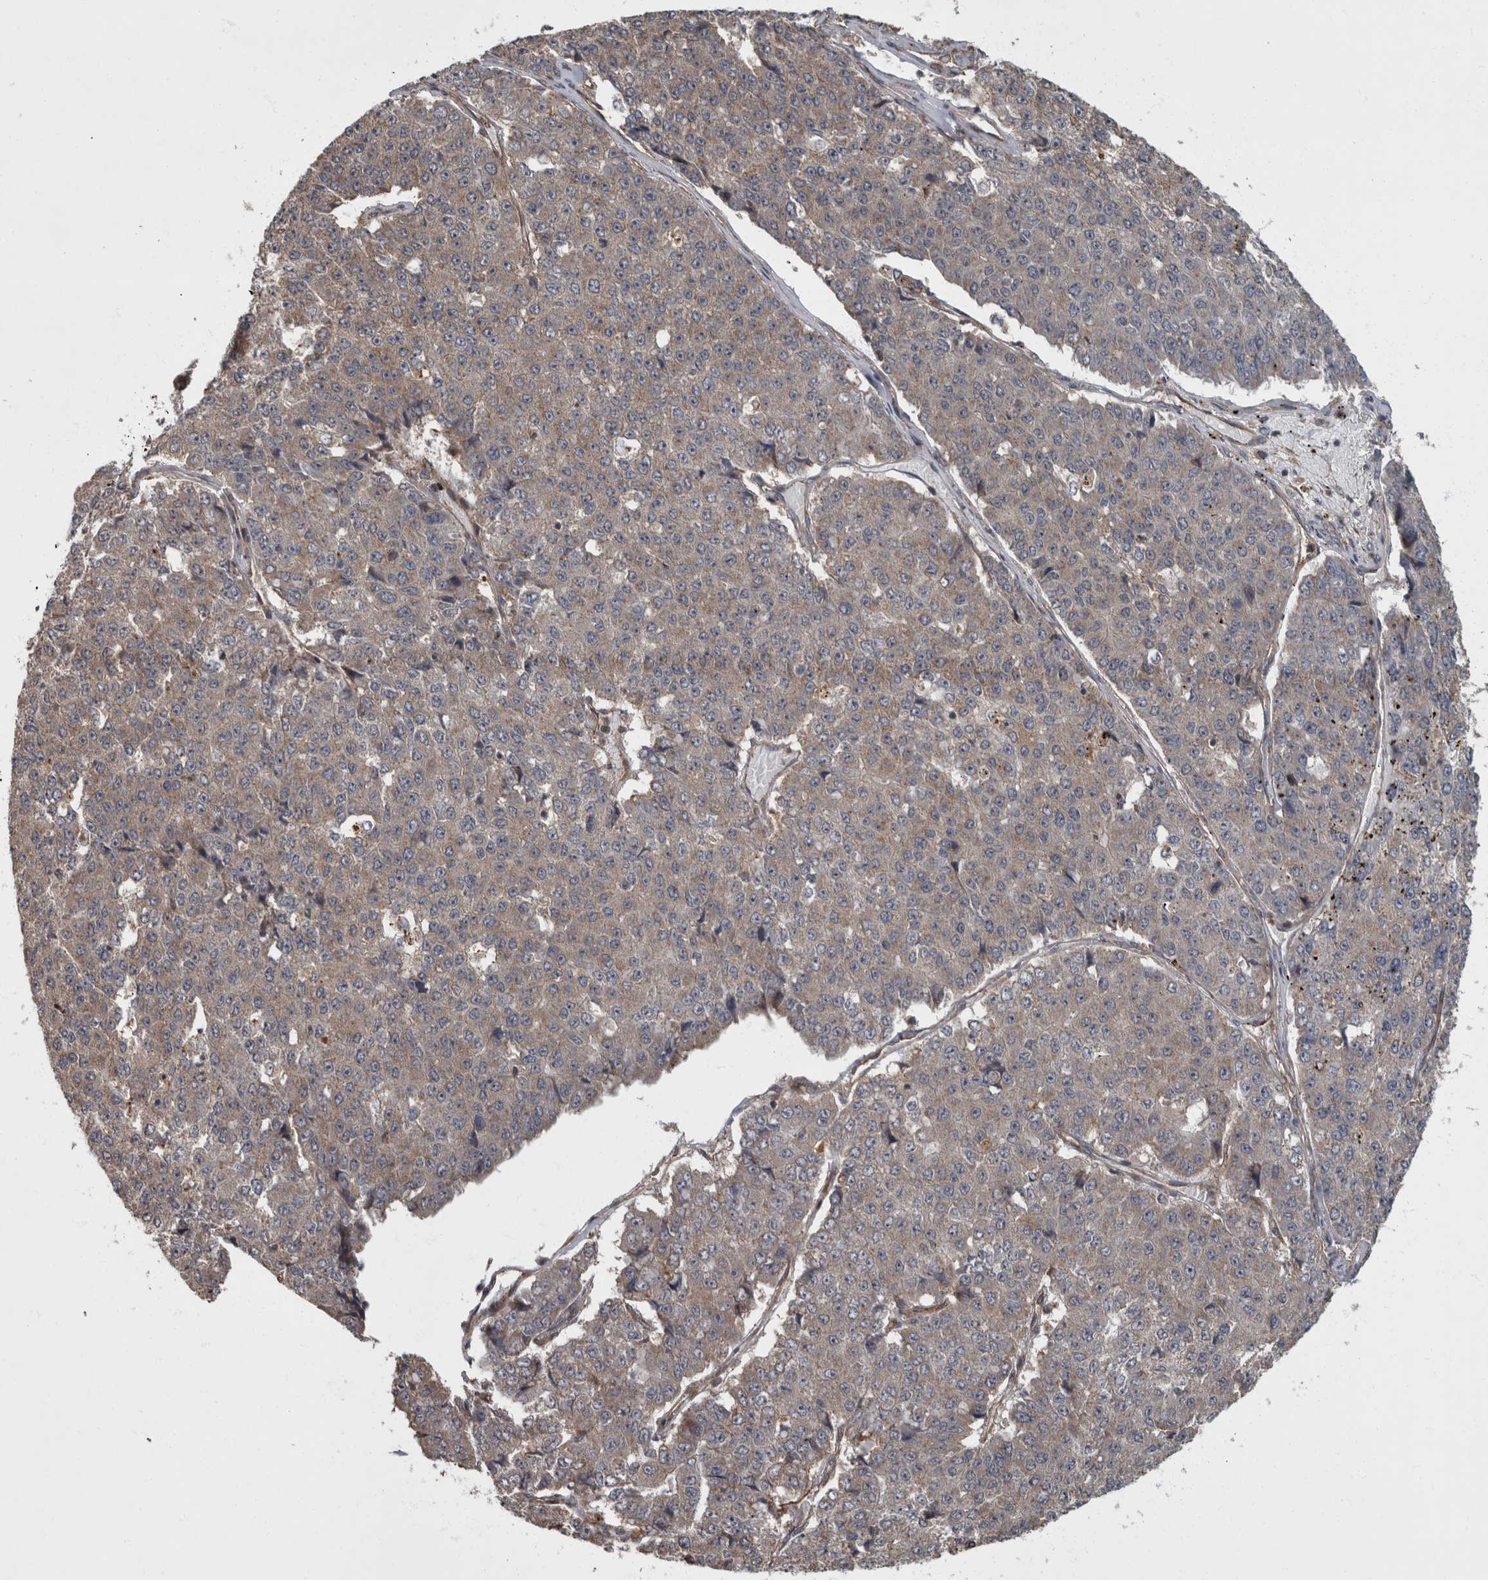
{"staining": {"intensity": "weak", "quantity": "25%-75%", "location": "cytoplasmic/membranous"}, "tissue": "pancreatic cancer", "cell_type": "Tumor cells", "image_type": "cancer", "snomed": [{"axis": "morphology", "description": "Adenocarcinoma, NOS"}, {"axis": "topography", "description": "Pancreas"}], "caption": "About 25%-75% of tumor cells in pancreatic adenocarcinoma reveal weak cytoplasmic/membranous protein staining as visualized by brown immunohistochemical staining.", "gene": "VEGFD", "patient": {"sex": "male", "age": 50}}